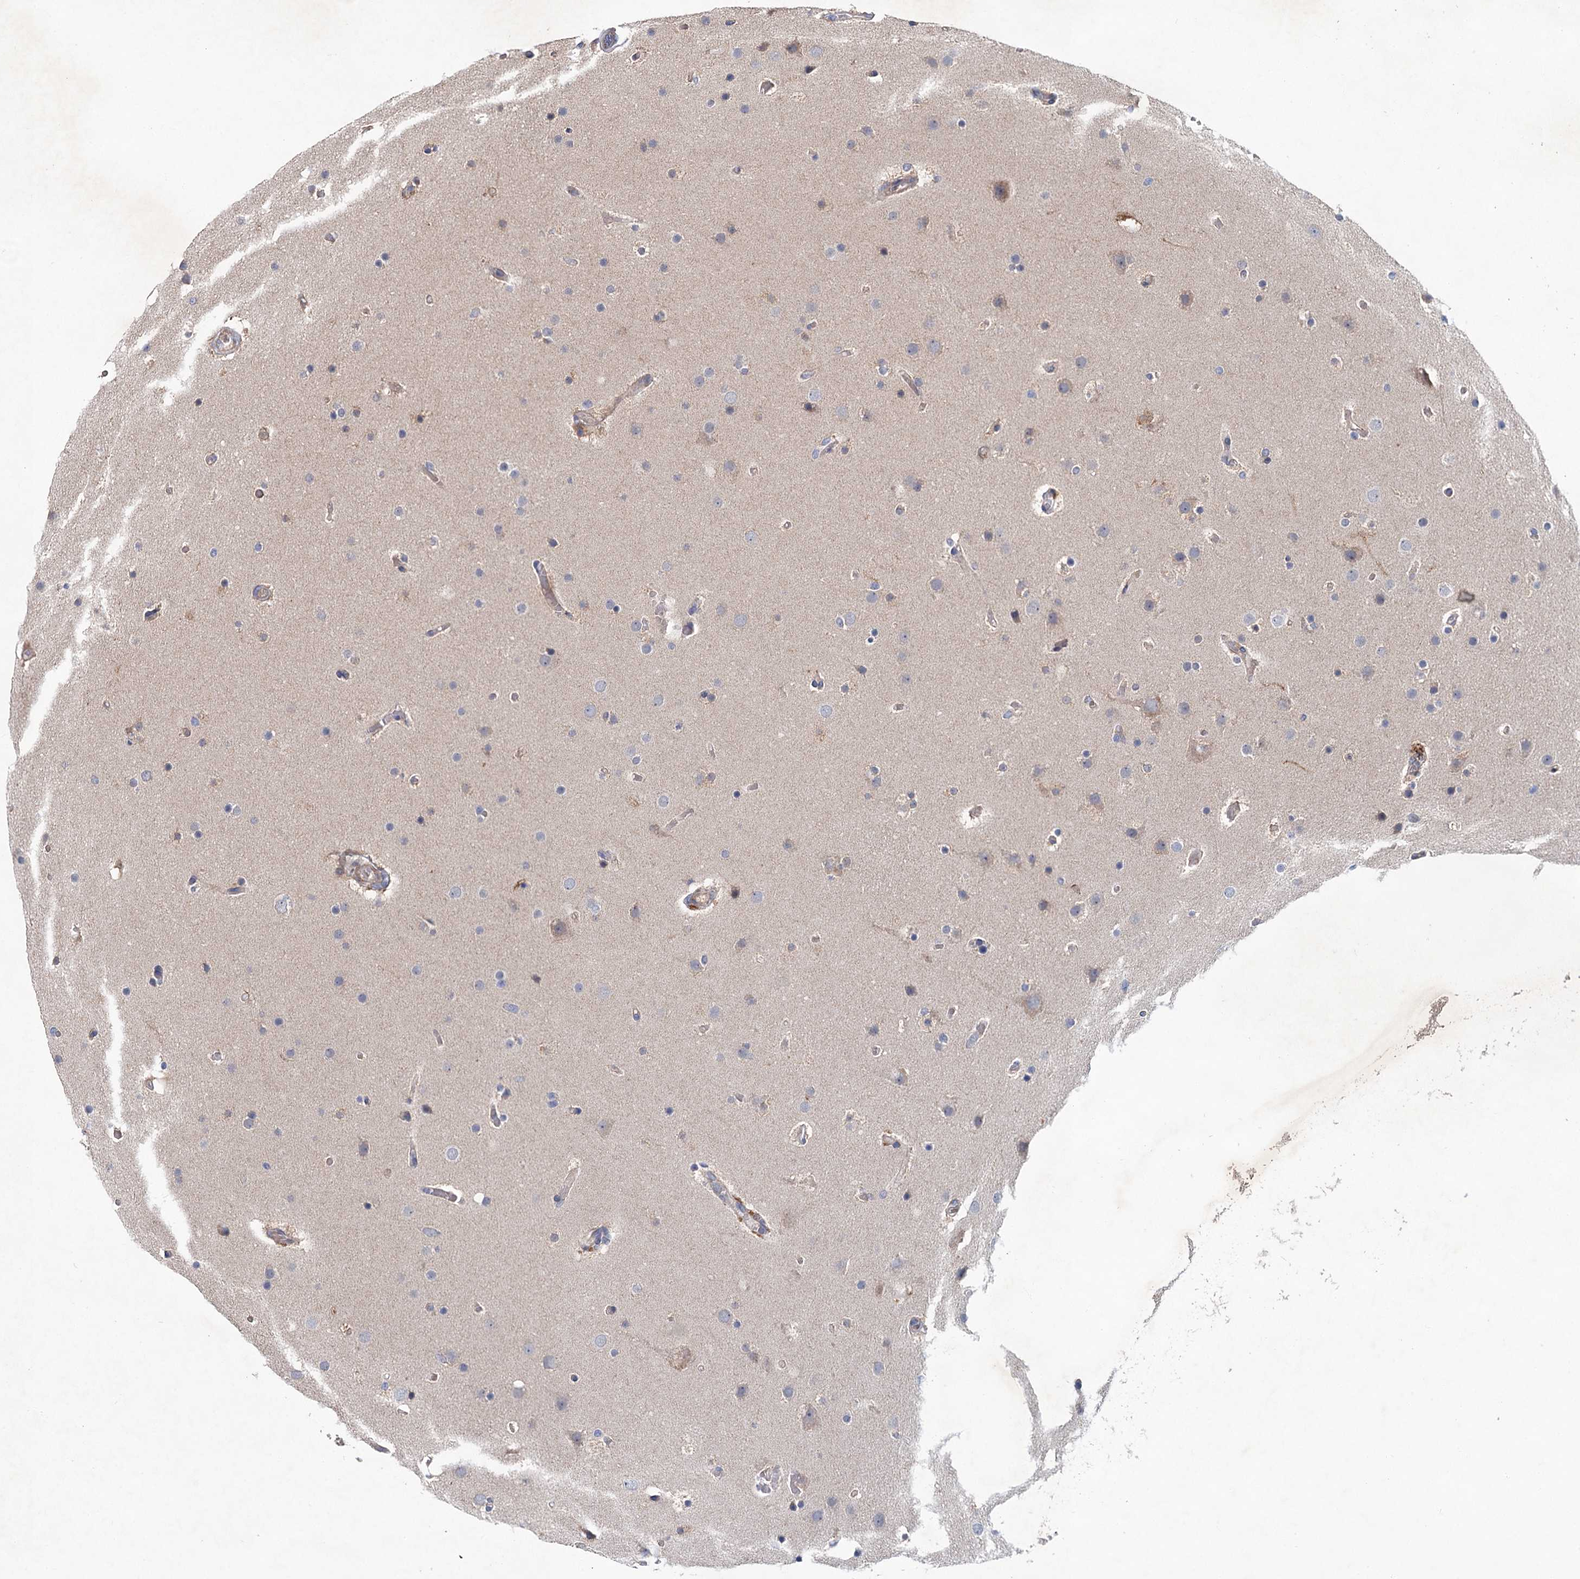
{"staining": {"intensity": "negative", "quantity": "none", "location": "none"}, "tissue": "glioma", "cell_type": "Tumor cells", "image_type": "cancer", "snomed": [{"axis": "morphology", "description": "Glioma, malignant, High grade"}, {"axis": "topography", "description": "Cerebral cortex"}], "caption": "Immunohistochemistry (IHC) histopathology image of malignant high-grade glioma stained for a protein (brown), which demonstrates no staining in tumor cells.", "gene": "MTRR", "patient": {"sex": "female", "age": 36}}